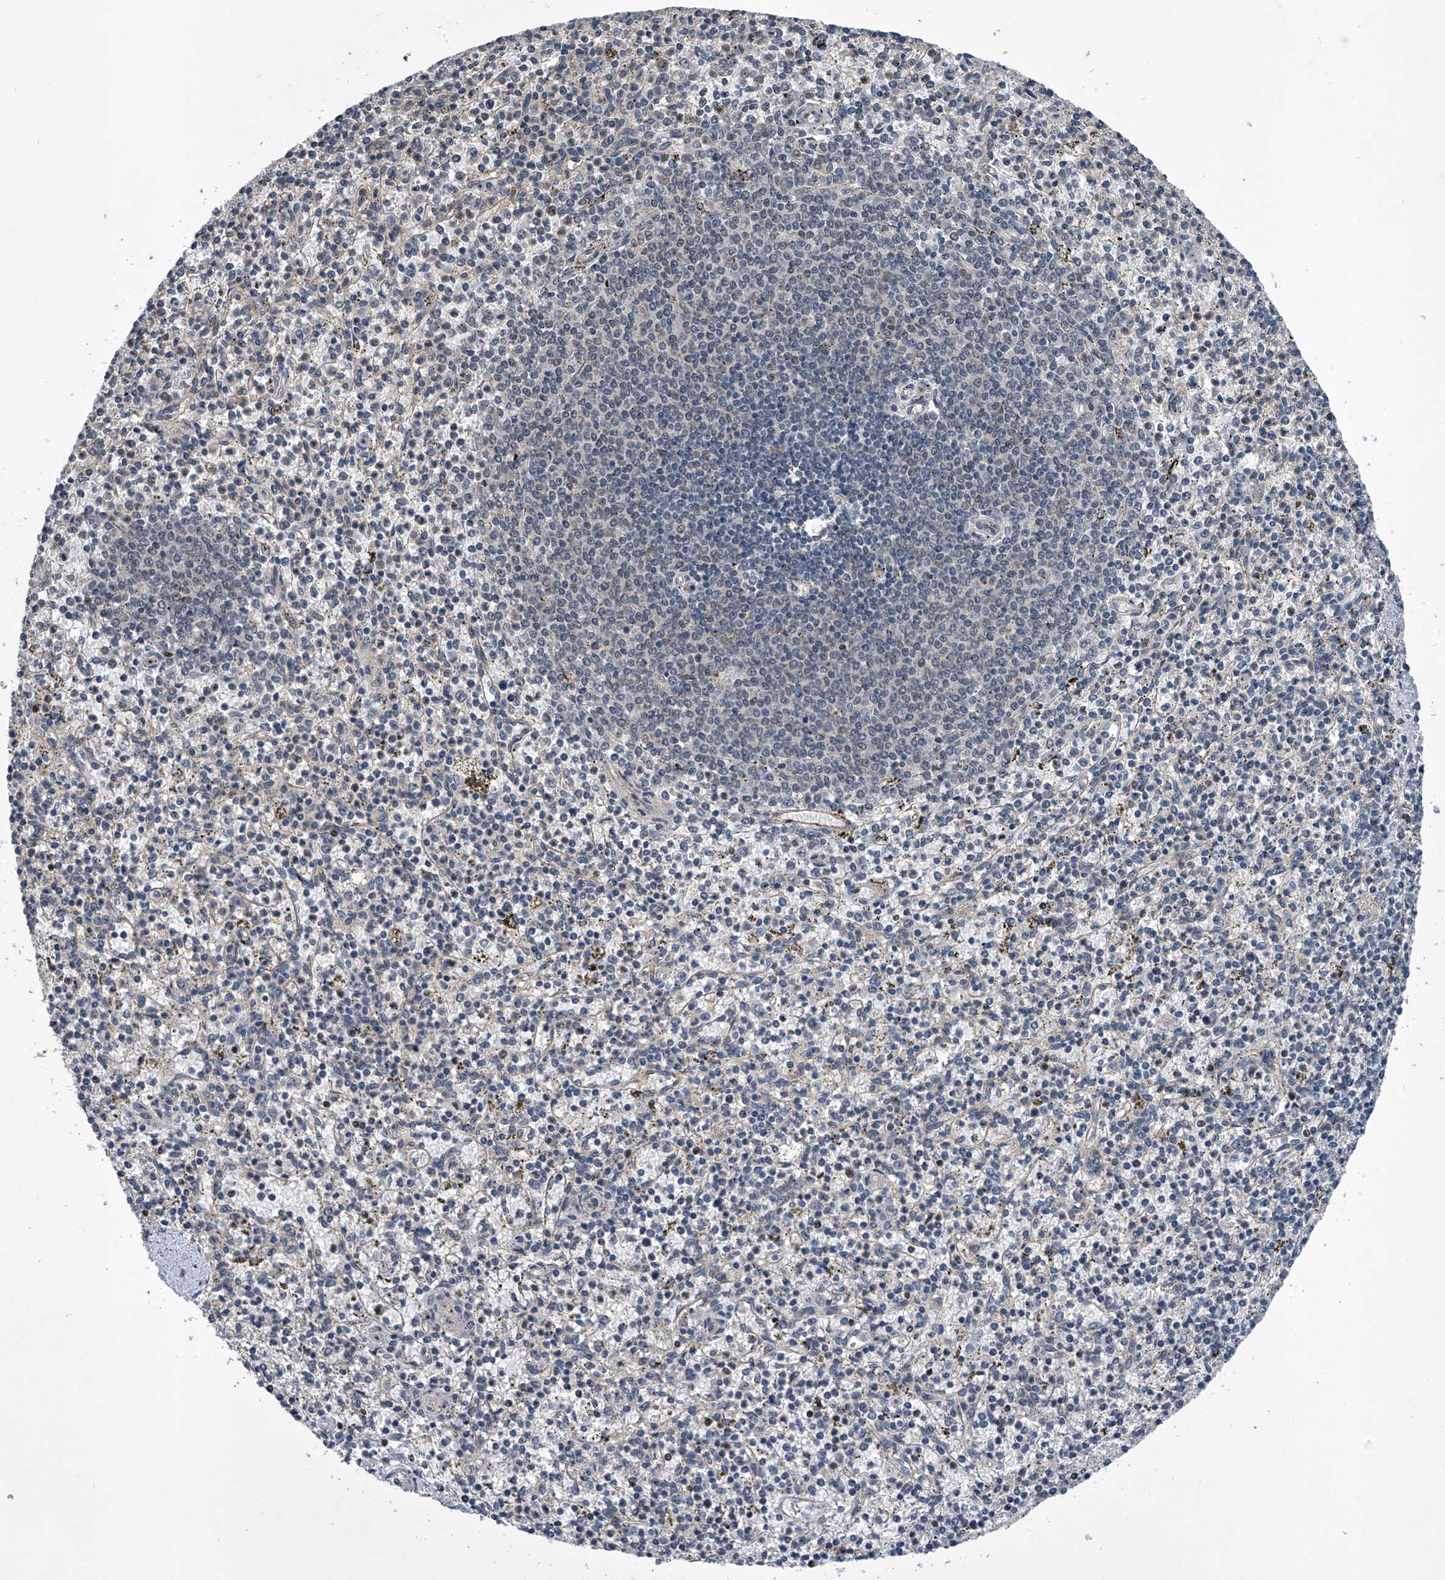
{"staining": {"intensity": "negative", "quantity": "none", "location": "none"}, "tissue": "spleen", "cell_type": "Cells in red pulp", "image_type": "normal", "snomed": [{"axis": "morphology", "description": "Normal tissue, NOS"}, {"axis": "topography", "description": "Spleen"}], "caption": "DAB immunohistochemical staining of unremarkable spleen demonstrates no significant staining in cells in red pulp.", "gene": "SLC12A8", "patient": {"sex": "male", "age": 72}}